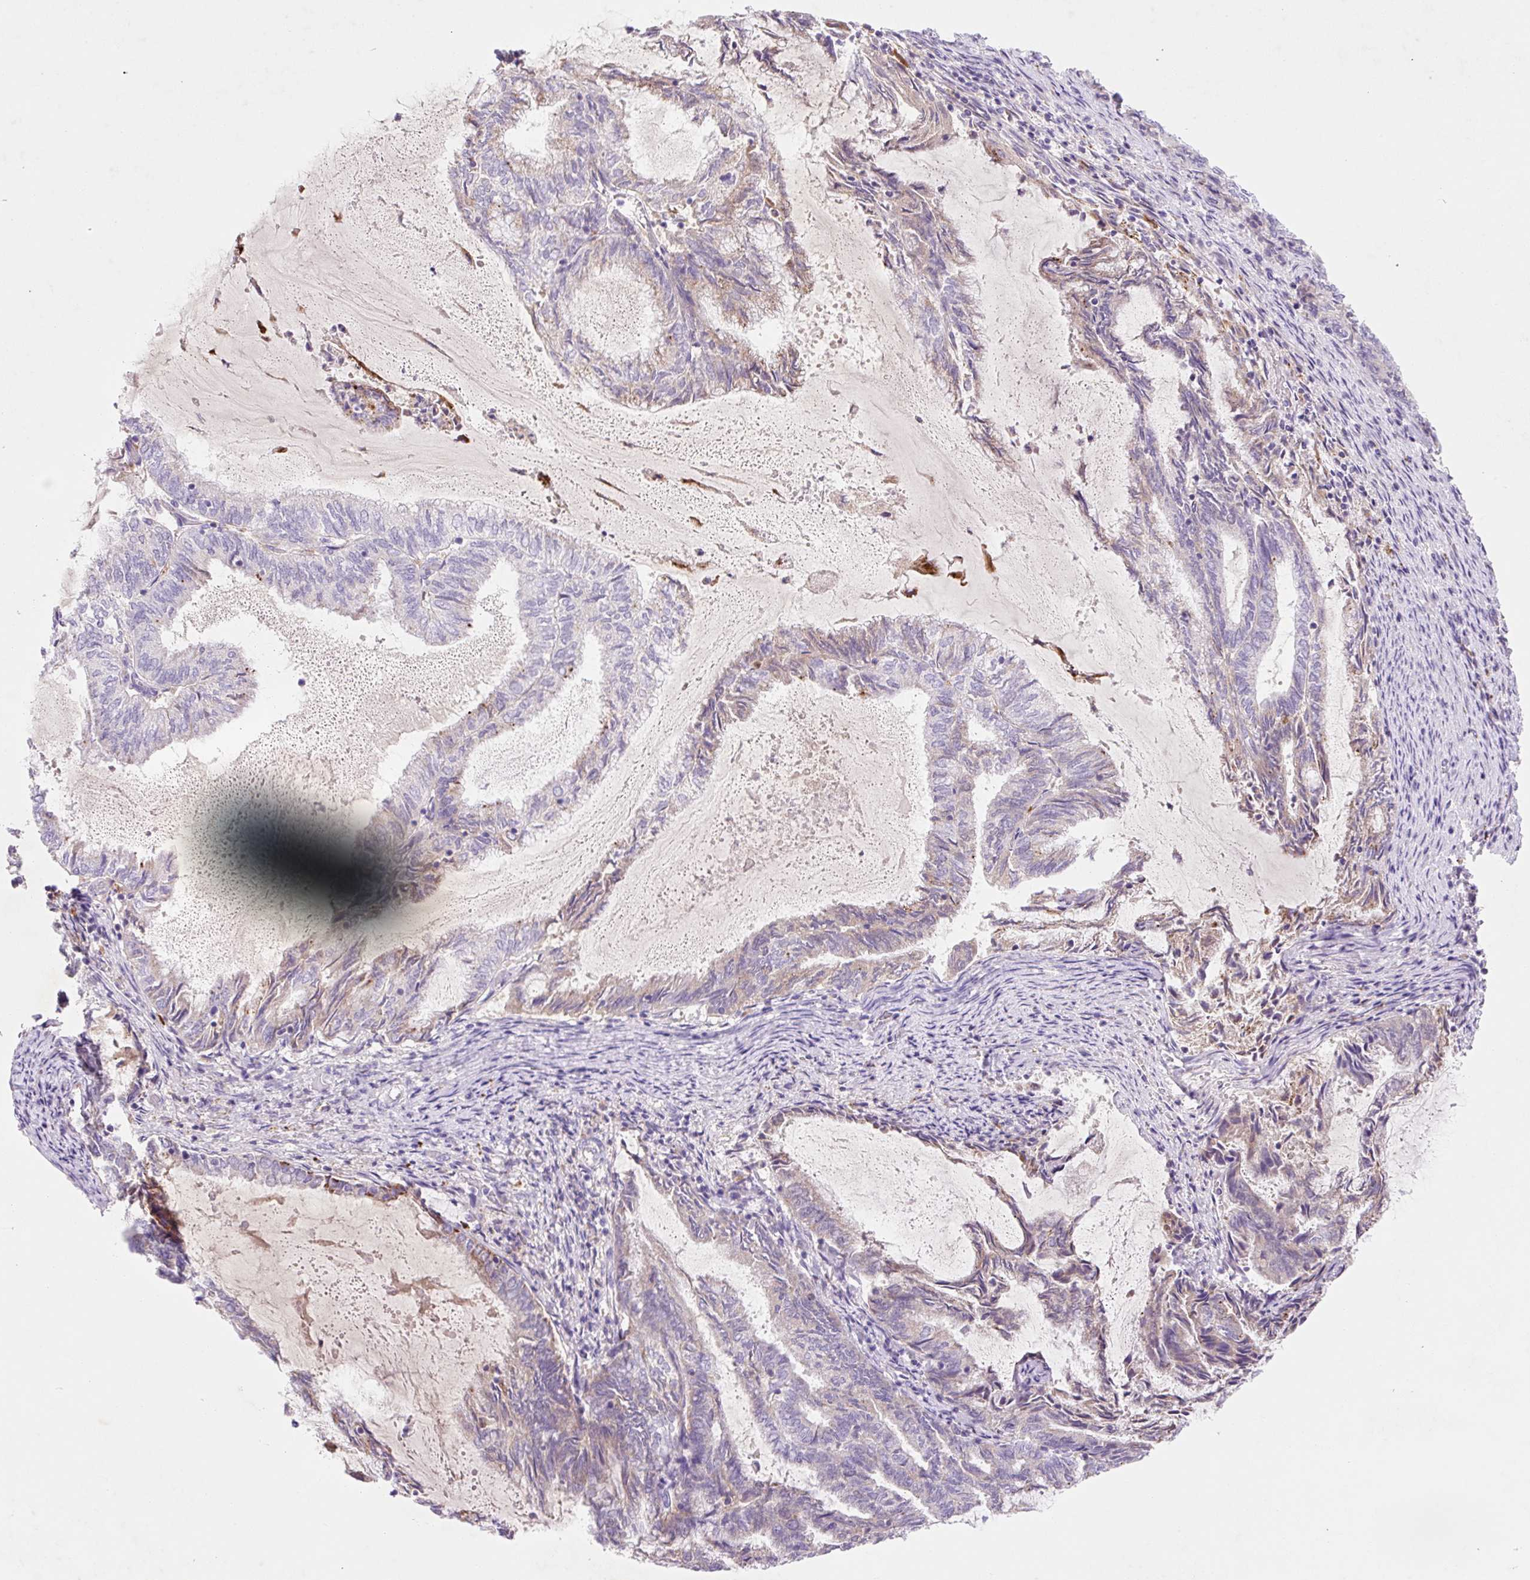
{"staining": {"intensity": "weak", "quantity": "<25%", "location": "cytoplasmic/membranous"}, "tissue": "endometrial cancer", "cell_type": "Tumor cells", "image_type": "cancer", "snomed": [{"axis": "morphology", "description": "Adenocarcinoma, NOS"}, {"axis": "topography", "description": "Endometrium"}], "caption": "DAB (3,3'-diaminobenzidine) immunohistochemical staining of human endometrial cancer (adenocarcinoma) reveals no significant expression in tumor cells.", "gene": "HEXA", "patient": {"sex": "female", "age": 80}}